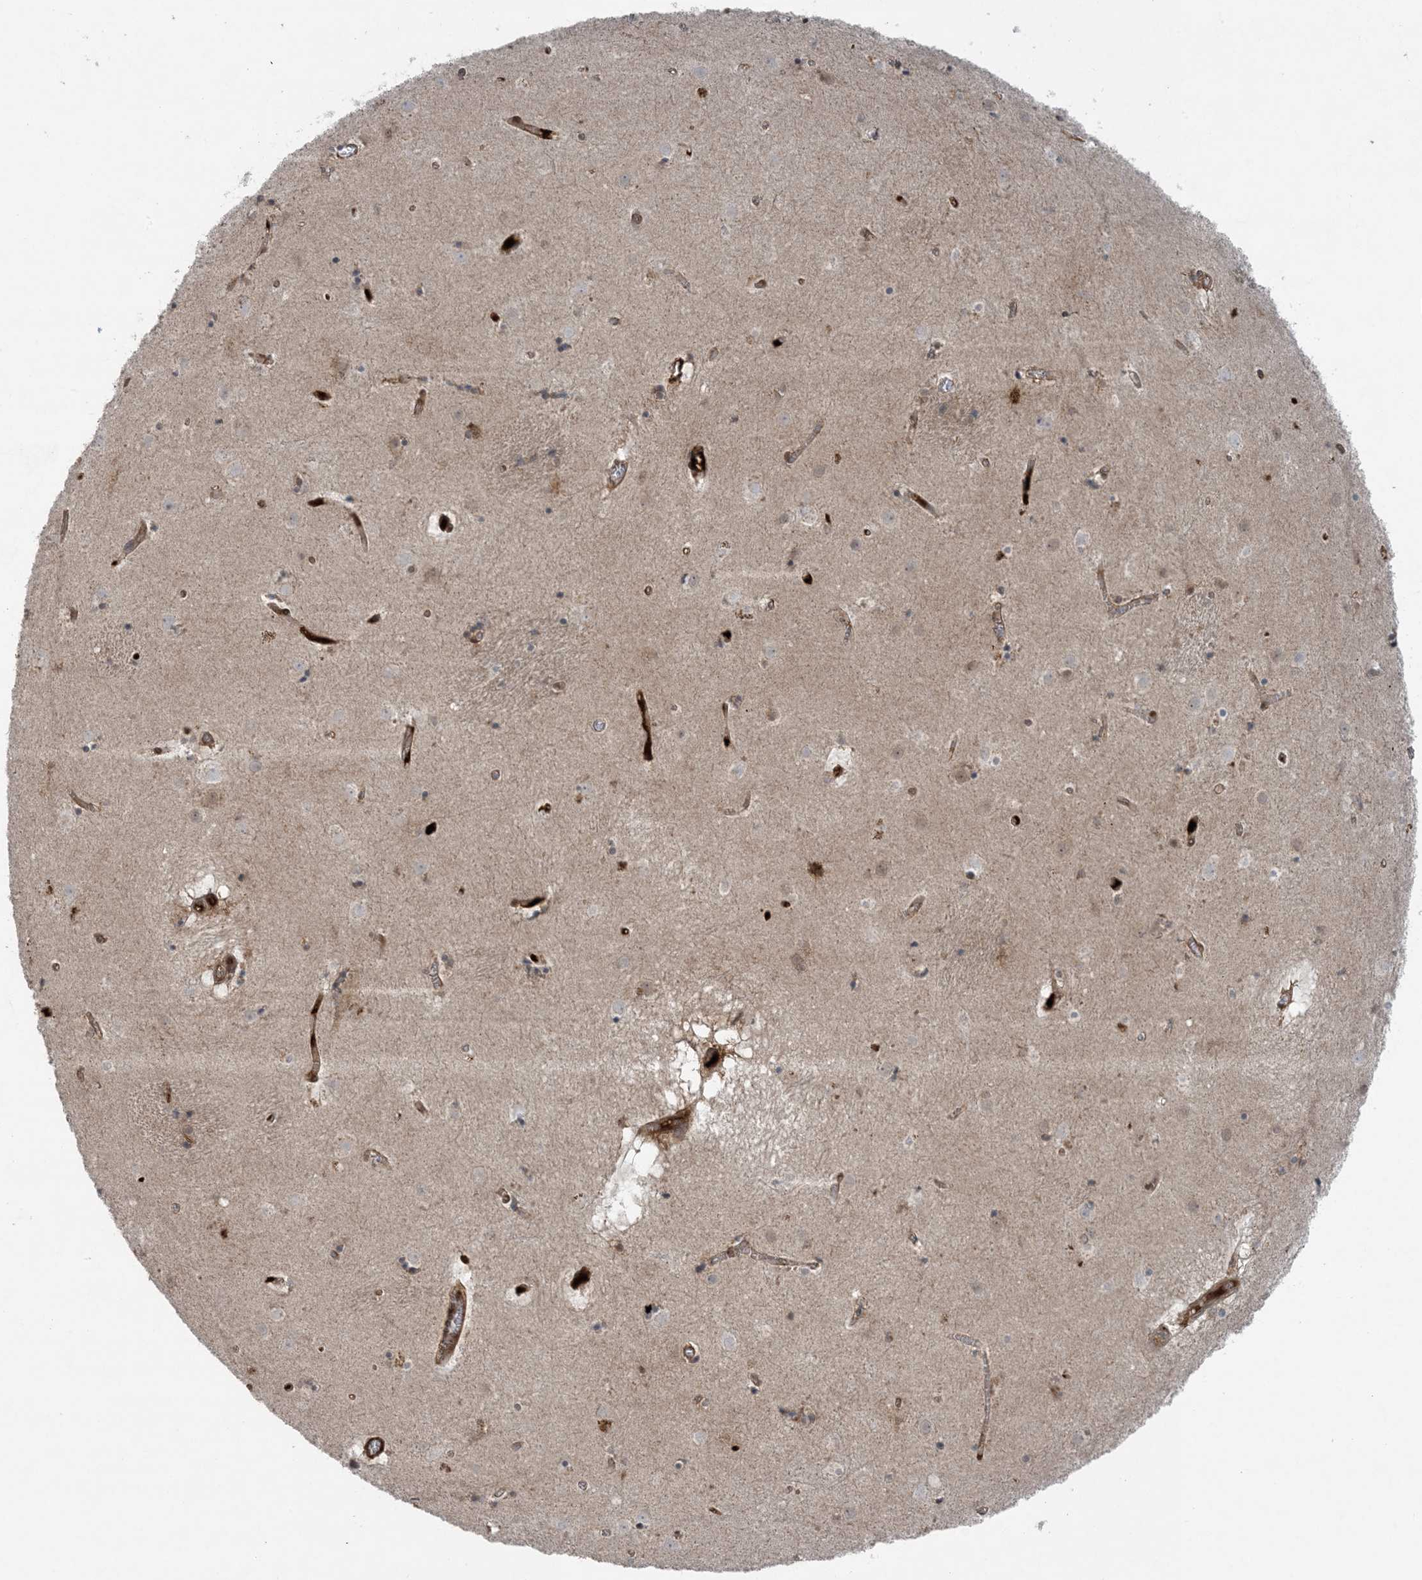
{"staining": {"intensity": "weak", "quantity": "<25%", "location": "cytoplasmic/membranous"}, "tissue": "caudate", "cell_type": "Glial cells", "image_type": "normal", "snomed": [{"axis": "morphology", "description": "Normal tissue, NOS"}, {"axis": "topography", "description": "Lateral ventricle wall"}], "caption": "An IHC image of normal caudate is shown. There is no staining in glial cells of caudate.", "gene": "STAM2", "patient": {"sex": "male", "age": 70}}